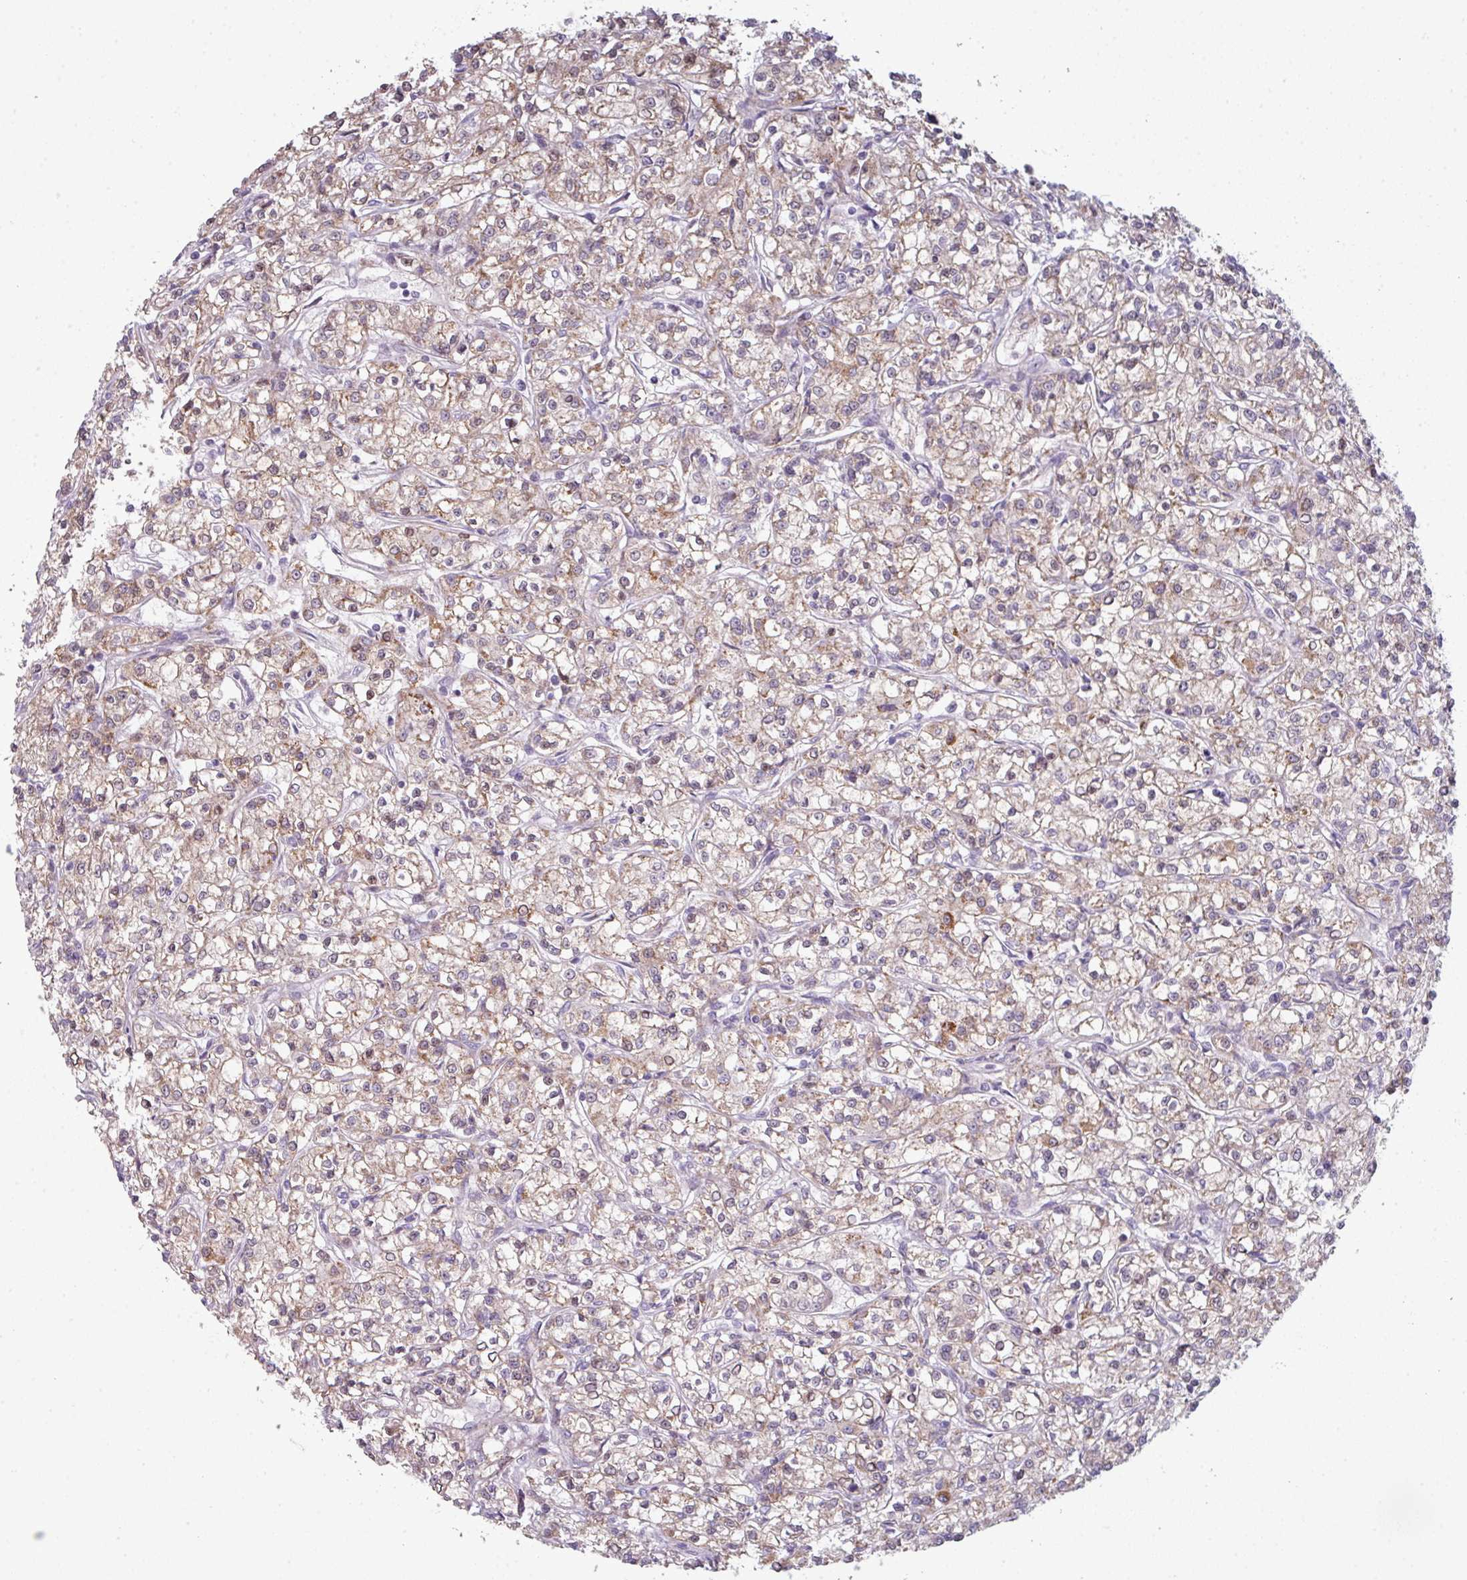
{"staining": {"intensity": "moderate", "quantity": ">75%", "location": "cytoplasmic/membranous"}, "tissue": "renal cancer", "cell_type": "Tumor cells", "image_type": "cancer", "snomed": [{"axis": "morphology", "description": "Adenocarcinoma, NOS"}, {"axis": "topography", "description": "Kidney"}], "caption": "DAB immunohistochemical staining of adenocarcinoma (renal) demonstrates moderate cytoplasmic/membranous protein positivity in approximately >75% of tumor cells.", "gene": "ZNF615", "patient": {"sex": "female", "age": 59}}